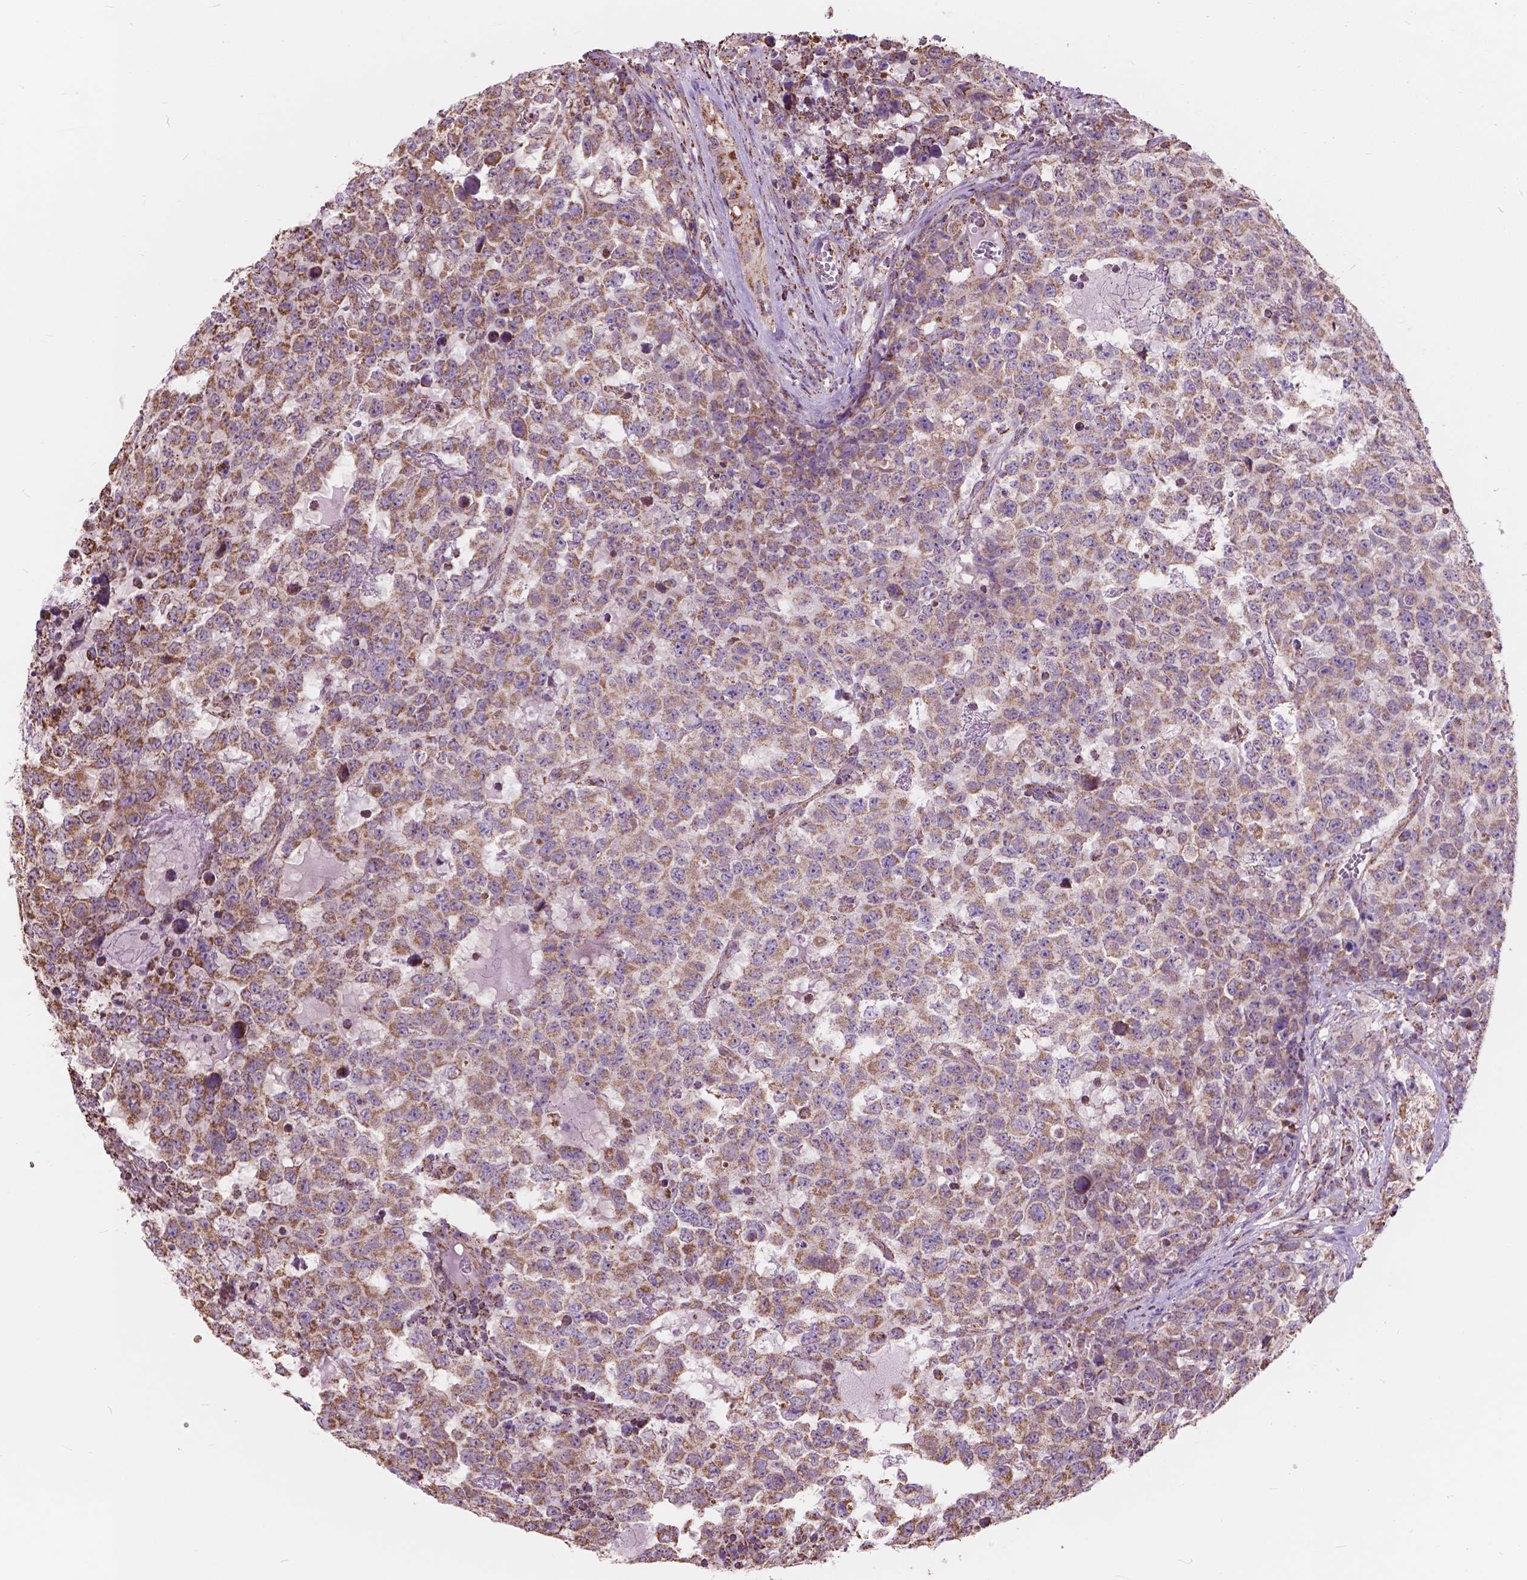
{"staining": {"intensity": "moderate", "quantity": ">75%", "location": "cytoplasmic/membranous"}, "tissue": "testis cancer", "cell_type": "Tumor cells", "image_type": "cancer", "snomed": [{"axis": "morphology", "description": "Carcinoma, Embryonal, NOS"}, {"axis": "topography", "description": "Testis"}], "caption": "Embryonal carcinoma (testis) was stained to show a protein in brown. There is medium levels of moderate cytoplasmic/membranous expression in approximately >75% of tumor cells.", "gene": "SCOC", "patient": {"sex": "male", "age": 23}}